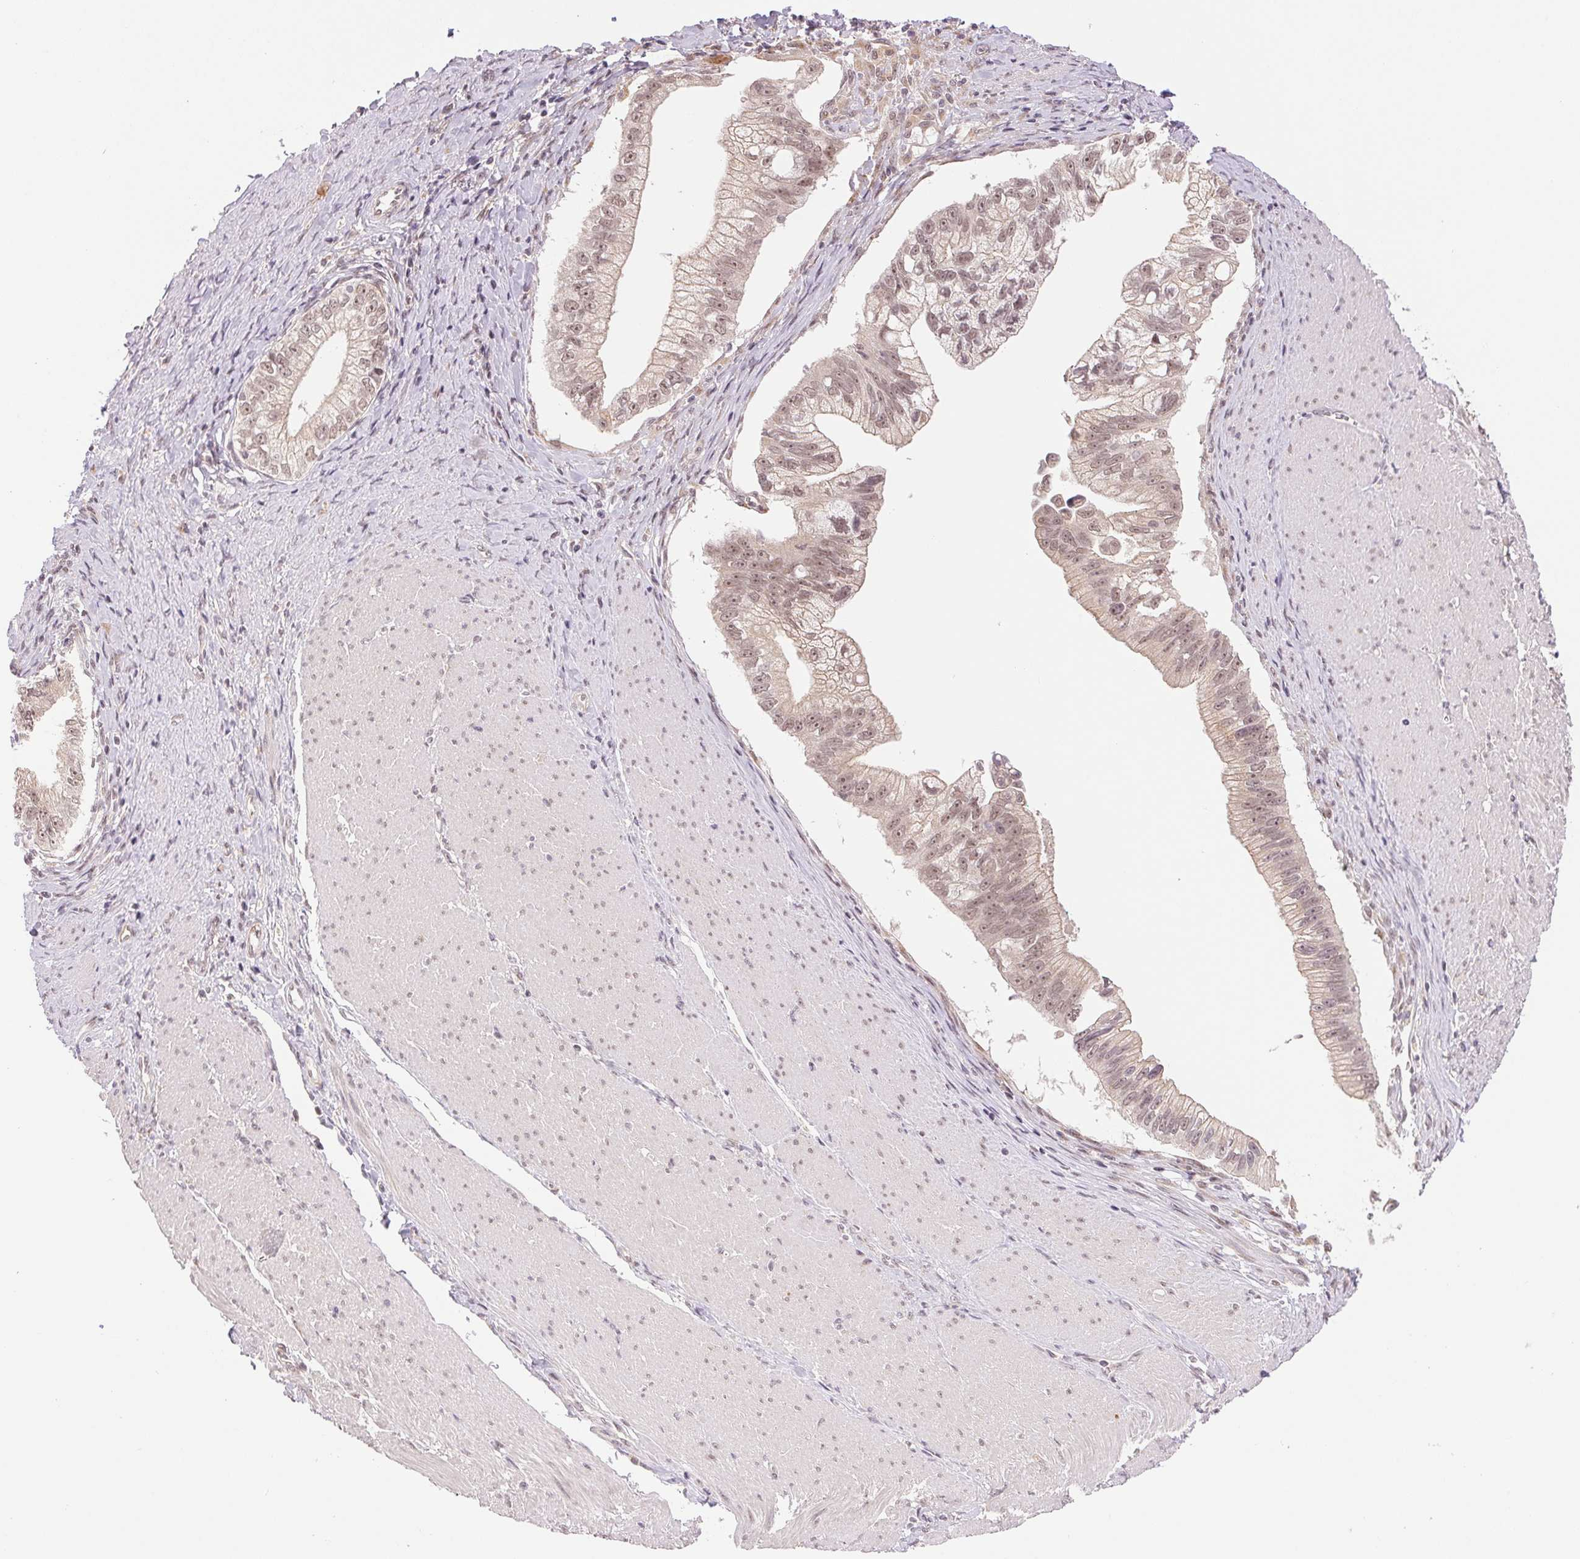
{"staining": {"intensity": "weak", "quantity": ">75%", "location": "nuclear"}, "tissue": "pancreatic cancer", "cell_type": "Tumor cells", "image_type": "cancer", "snomed": [{"axis": "morphology", "description": "Adenocarcinoma, NOS"}, {"axis": "topography", "description": "Pancreas"}], "caption": "Adenocarcinoma (pancreatic) stained for a protein (brown) demonstrates weak nuclear positive staining in about >75% of tumor cells.", "gene": "GRHL3", "patient": {"sex": "male", "age": 70}}